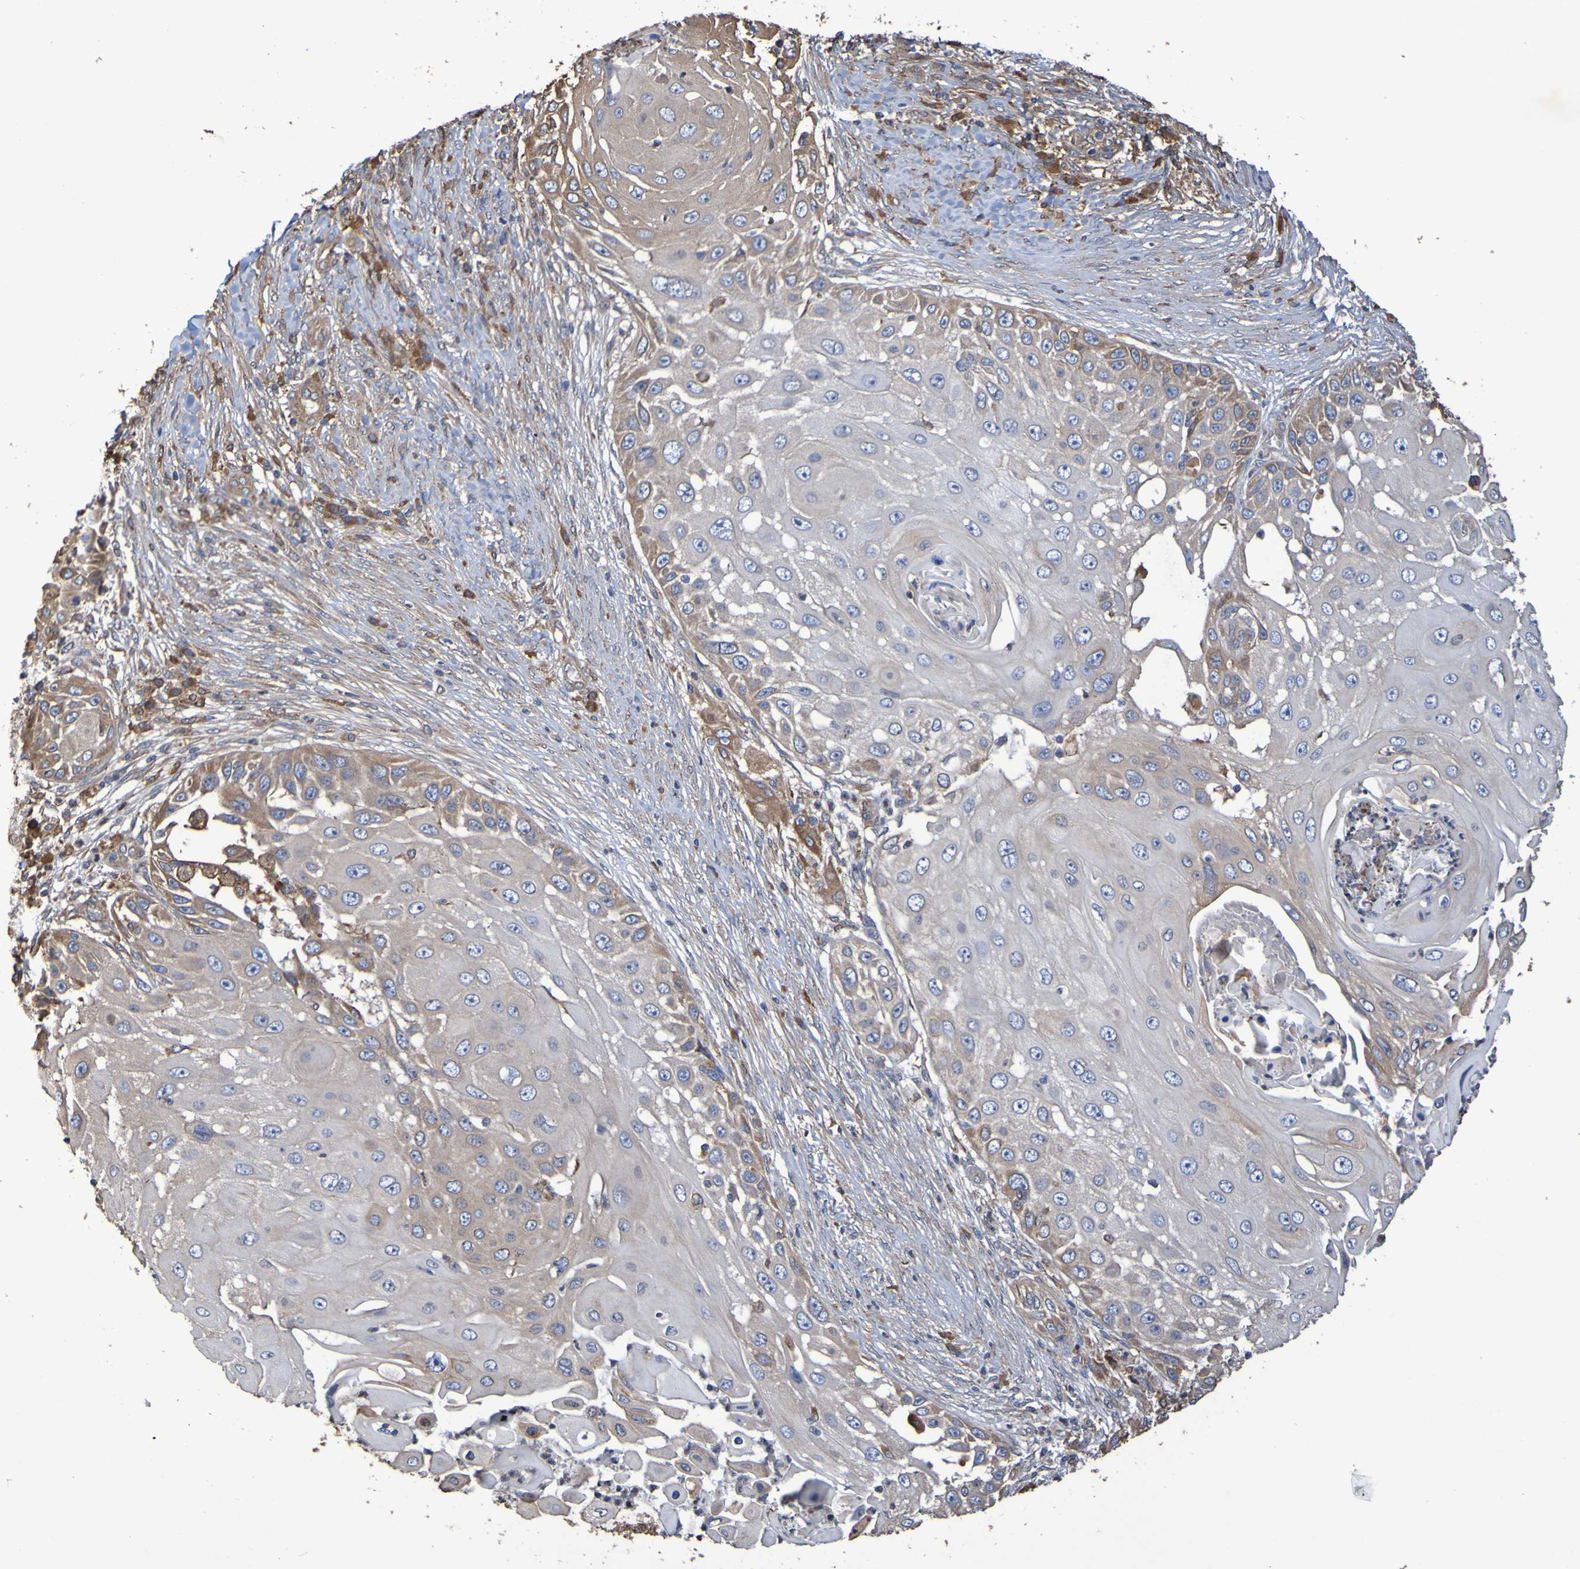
{"staining": {"intensity": "weak", "quantity": "<25%", "location": "cytoplasmic/membranous"}, "tissue": "skin cancer", "cell_type": "Tumor cells", "image_type": "cancer", "snomed": [{"axis": "morphology", "description": "Squamous cell carcinoma, NOS"}, {"axis": "topography", "description": "Skin"}], "caption": "Squamous cell carcinoma (skin) stained for a protein using immunohistochemistry displays no staining tumor cells.", "gene": "RAB11A", "patient": {"sex": "female", "age": 44}}